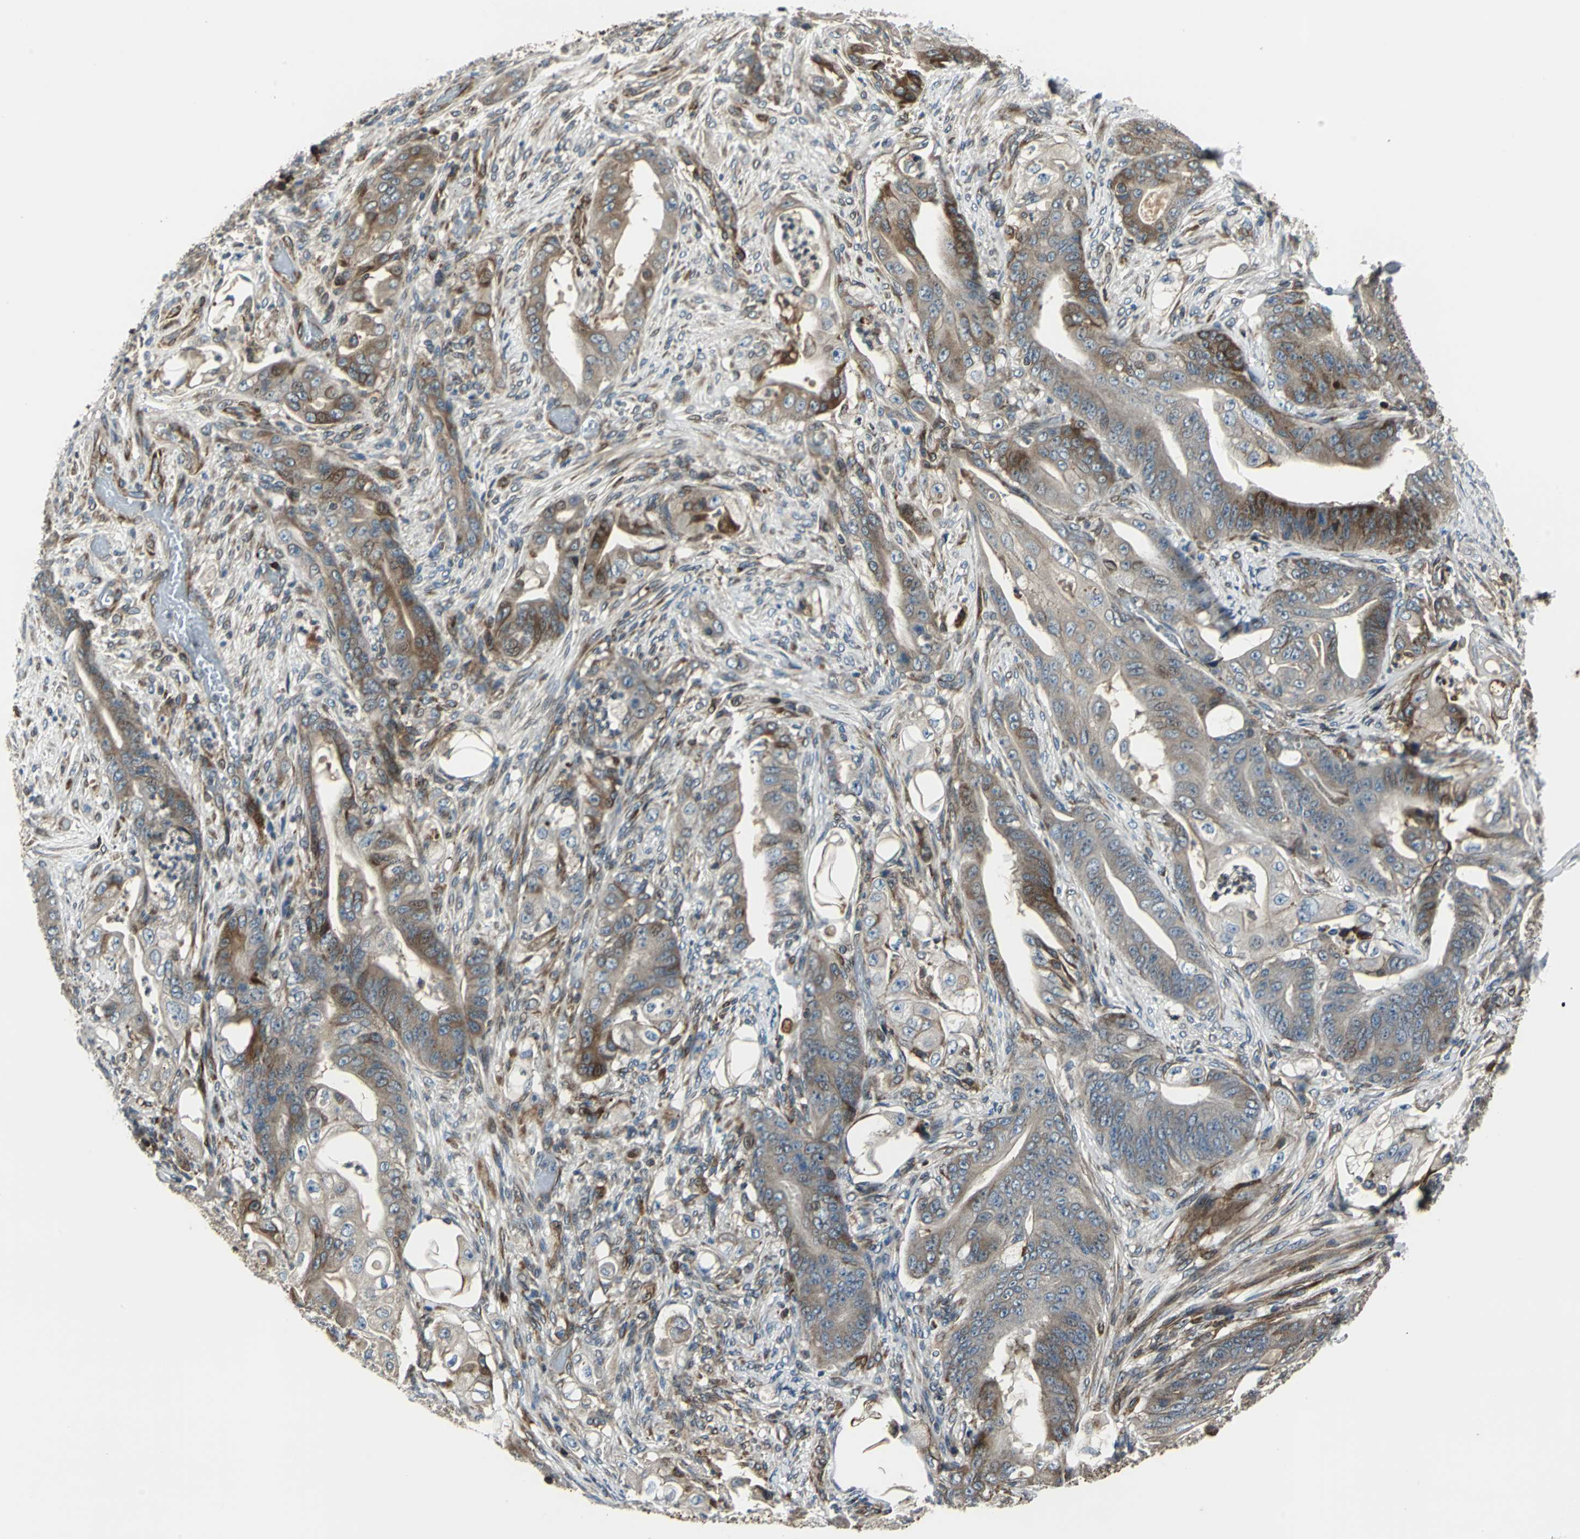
{"staining": {"intensity": "moderate", "quantity": "25%-75%", "location": "cytoplasmic/membranous"}, "tissue": "stomach cancer", "cell_type": "Tumor cells", "image_type": "cancer", "snomed": [{"axis": "morphology", "description": "Adenocarcinoma, NOS"}, {"axis": "topography", "description": "Stomach"}], "caption": "Human adenocarcinoma (stomach) stained with a protein marker displays moderate staining in tumor cells.", "gene": "HTATIP2", "patient": {"sex": "female", "age": 73}}